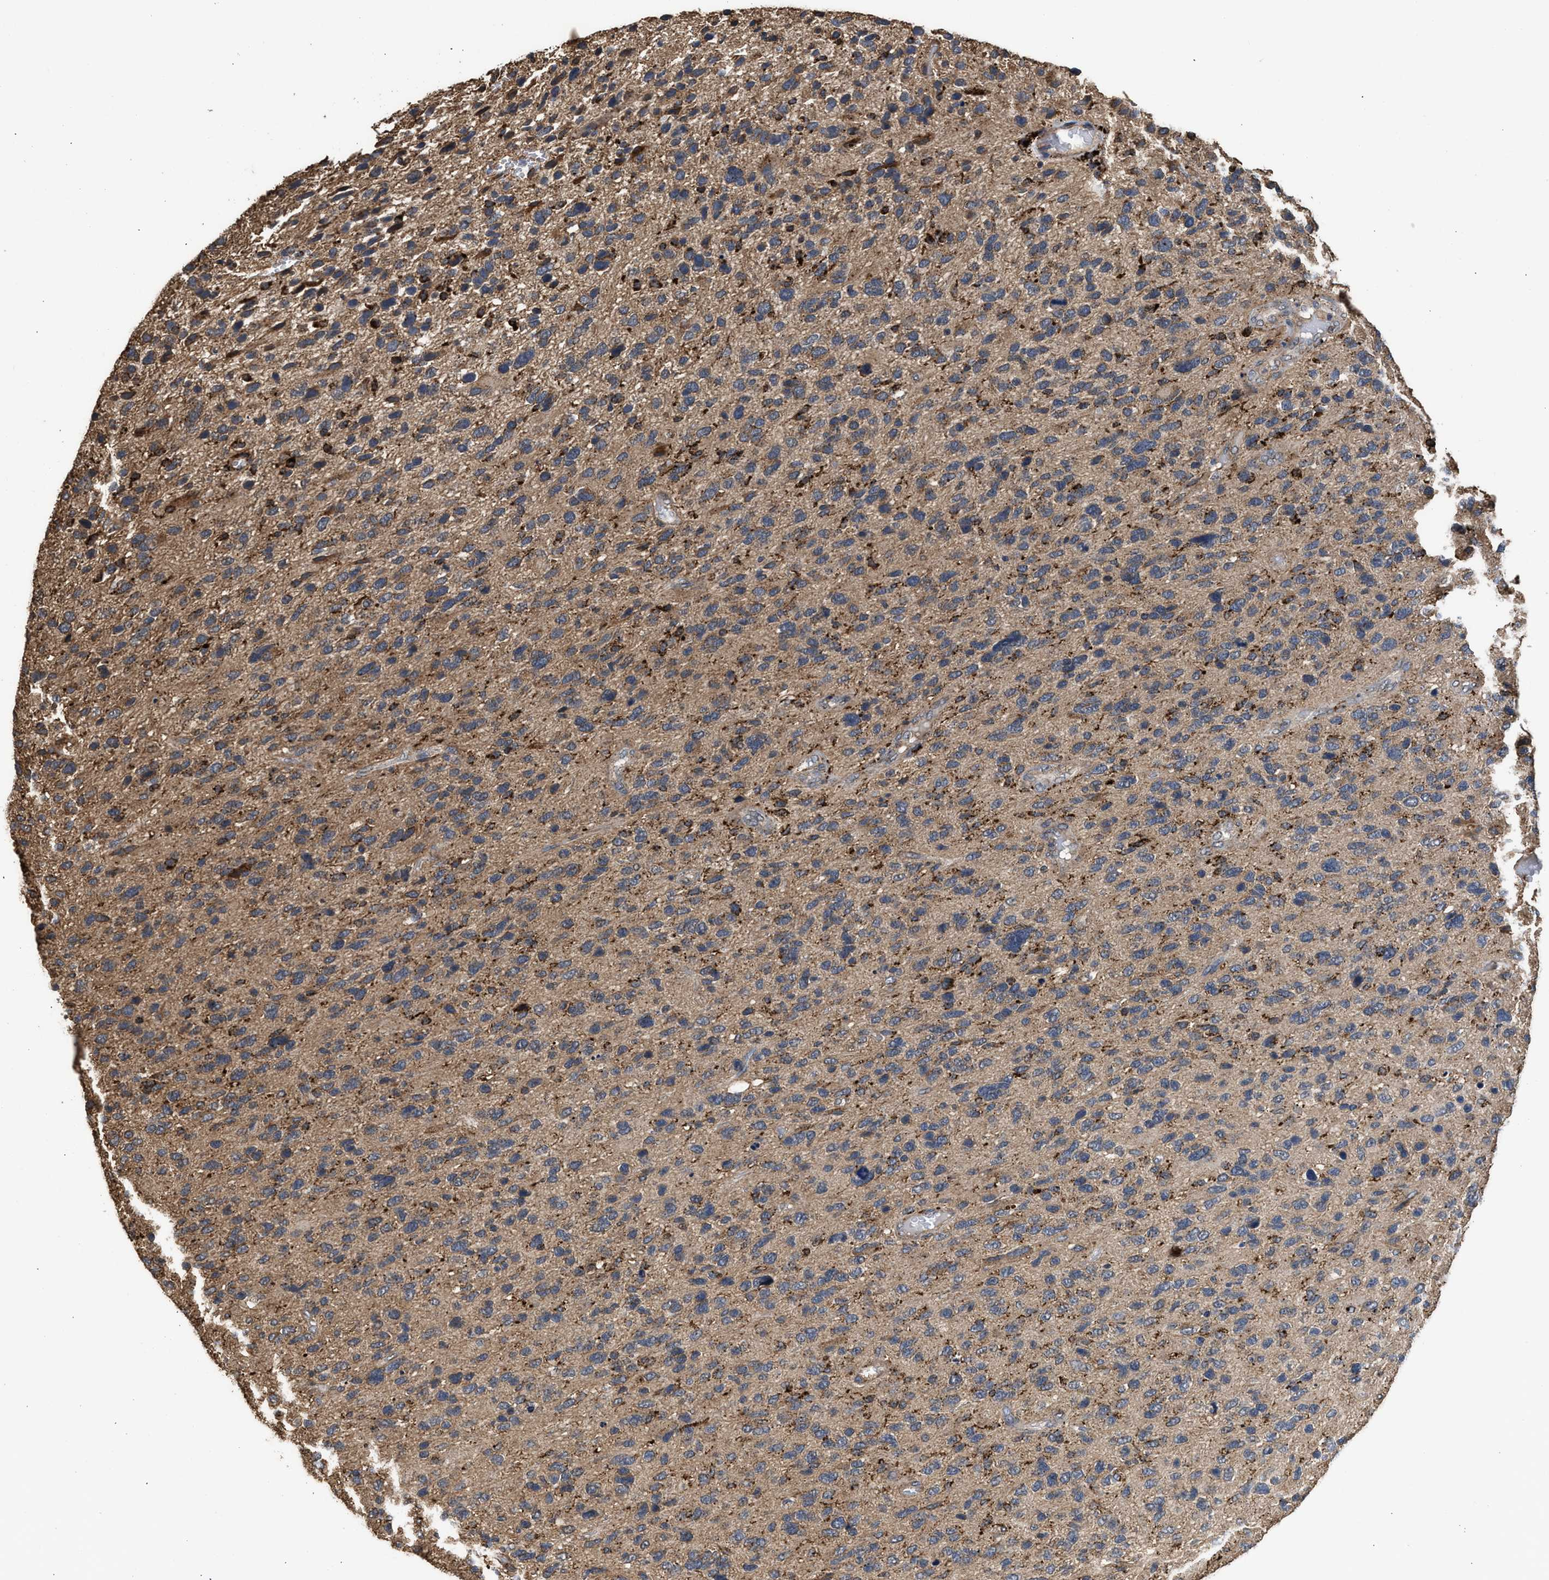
{"staining": {"intensity": "moderate", "quantity": ">75%", "location": "cytoplasmic/membranous"}, "tissue": "glioma", "cell_type": "Tumor cells", "image_type": "cancer", "snomed": [{"axis": "morphology", "description": "Glioma, malignant, High grade"}, {"axis": "topography", "description": "Brain"}], "caption": "An immunohistochemistry photomicrograph of neoplastic tissue is shown. Protein staining in brown shows moderate cytoplasmic/membranous positivity in malignant glioma (high-grade) within tumor cells.", "gene": "CTSV", "patient": {"sex": "female", "age": 58}}